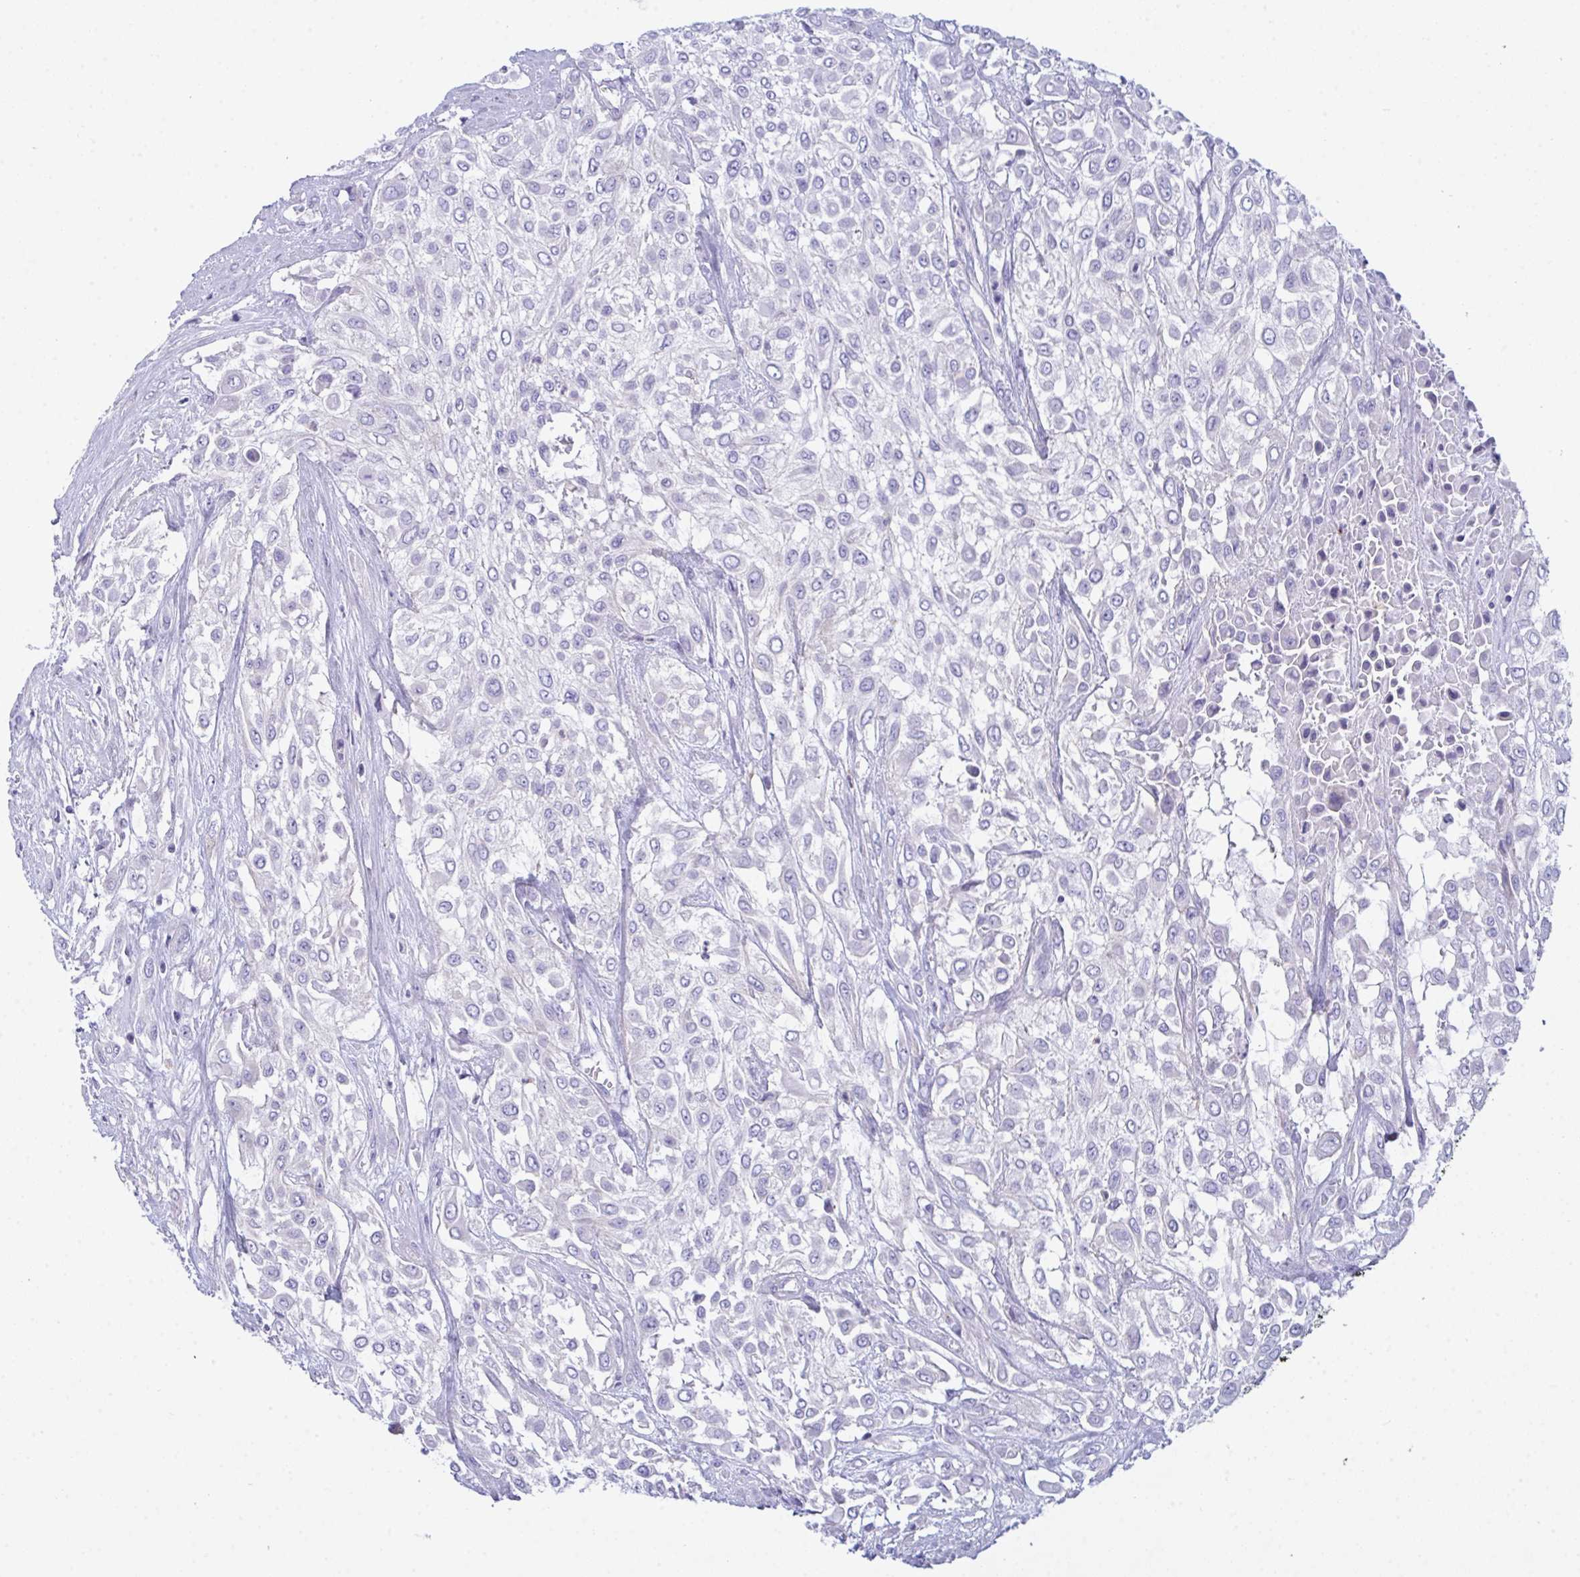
{"staining": {"intensity": "negative", "quantity": "none", "location": "none"}, "tissue": "urothelial cancer", "cell_type": "Tumor cells", "image_type": "cancer", "snomed": [{"axis": "morphology", "description": "Urothelial carcinoma, High grade"}, {"axis": "topography", "description": "Urinary bladder"}], "caption": "Immunohistochemical staining of urothelial cancer displays no significant staining in tumor cells.", "gene": "CEP170B", "patient": {"sex": "male", "age": 57}}